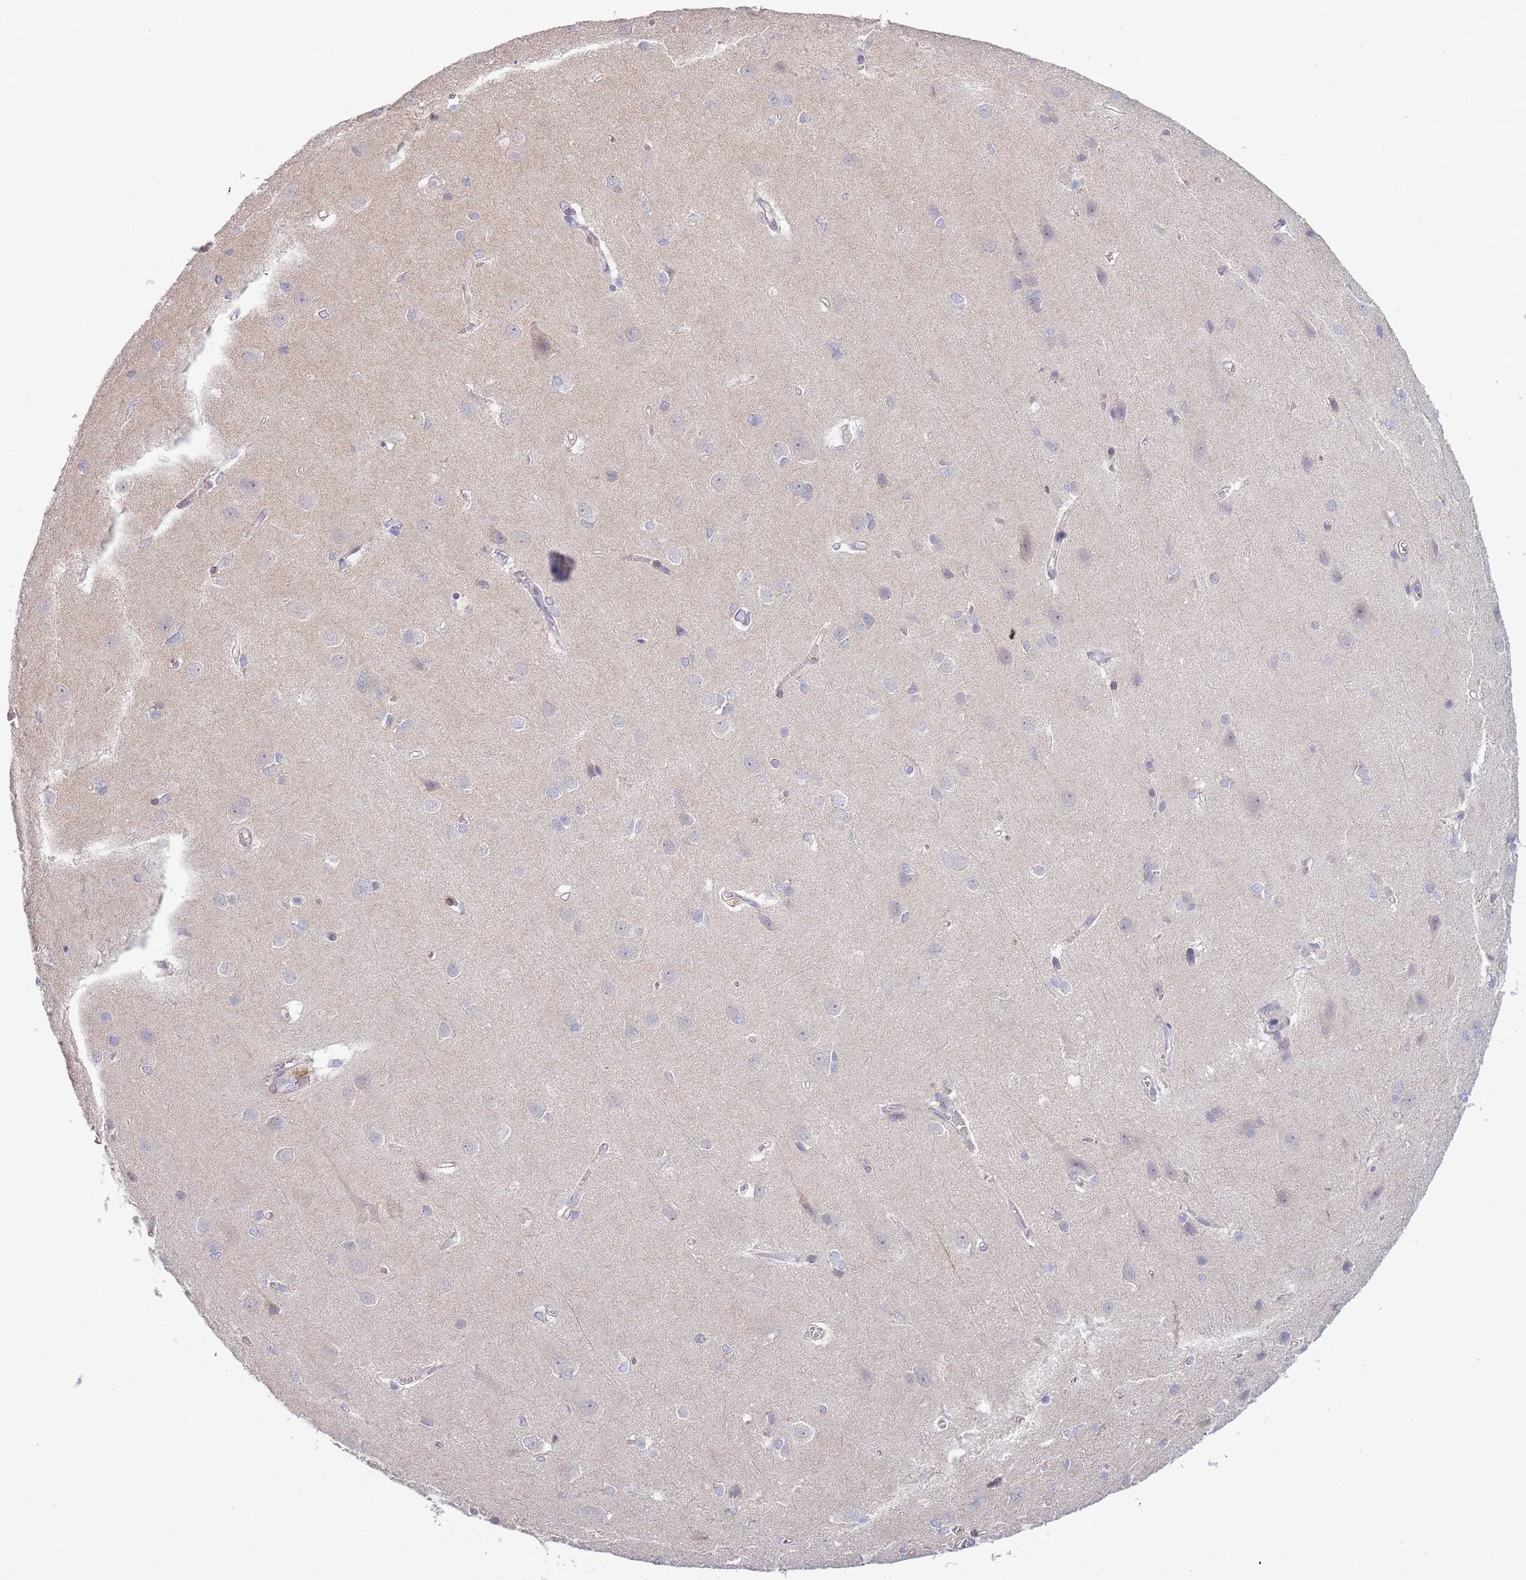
{"staining": {"intensity": "negative", "quantity": "none", "location": "none"}, "tissue": "cerebral cortex", "cell_type": "Endothelial cells", "image_type": "normal", "snomed": [{"axis": "morphology", "description": "Normal tissue, NOS"}, {"axis": "topography", "description": "Cerebral cortex"}], "caption": "A high-resolution image shows IHC staining of normal cerebral cortex, which displays no significant positivity in endothelial cells.", "gene": "PIMREG", "patient": {"sex": "male", "age": 37}}